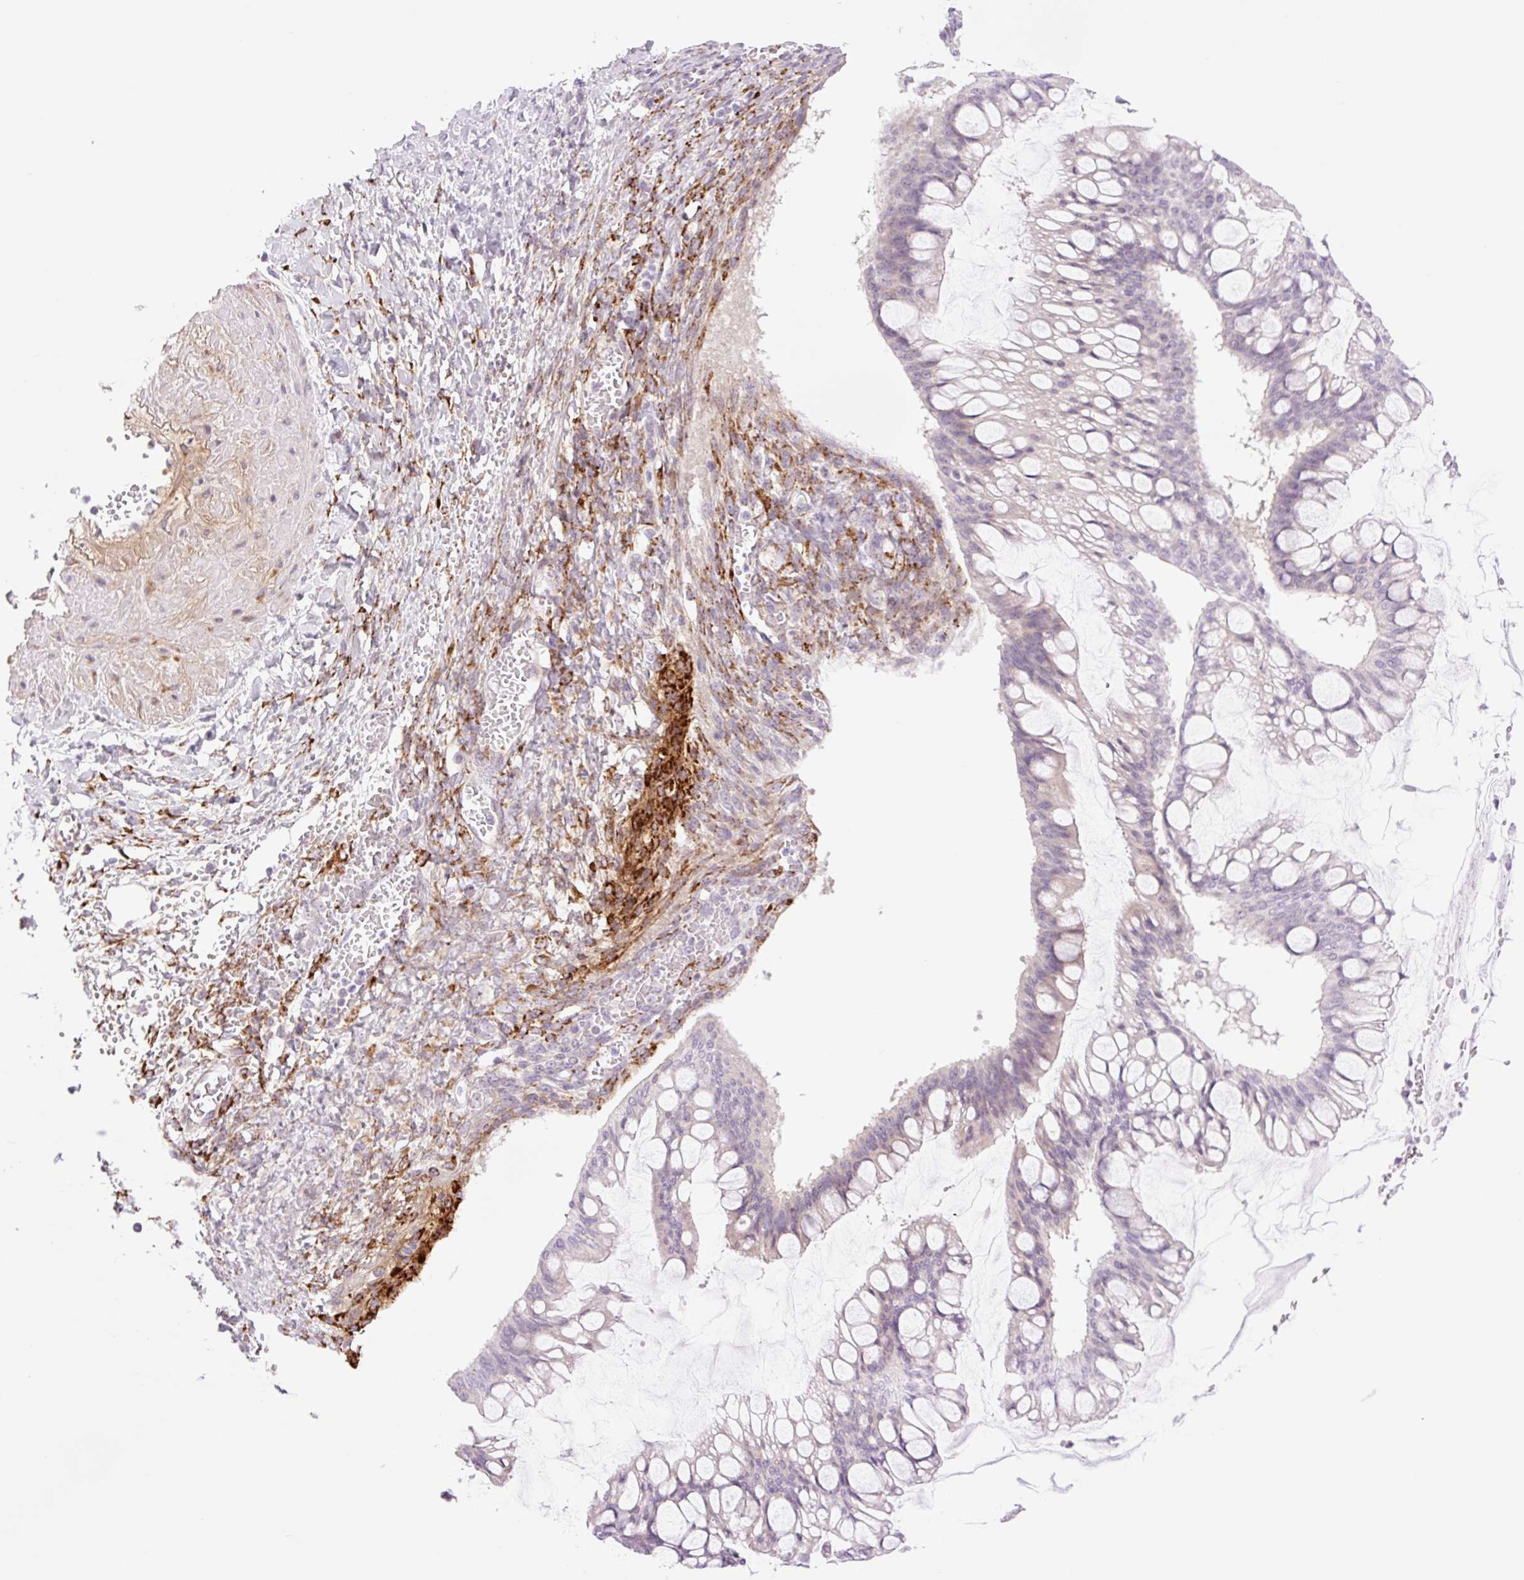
{"staining": {"intensity": "negative", "quantity": "none", "location": "none"}, "tissue": "ovarian cancer", "cell_type": "Tumor cells", "image_type": "cancer", "snomed": [{"axis": "morphology", "description": "Cystadenocarcinoma, mucinous, NOS"}, {"axis": "topography", "description": "Ovary"}], "caption": "High magnification brightfield microscopy of ovarian cancer stained with DAB (brown) and counterstained with hematoxylin (blue): tumor cells show no significant expression.", "gene": "COL5A1", "patient": {"sex": "female", "age": 73}}